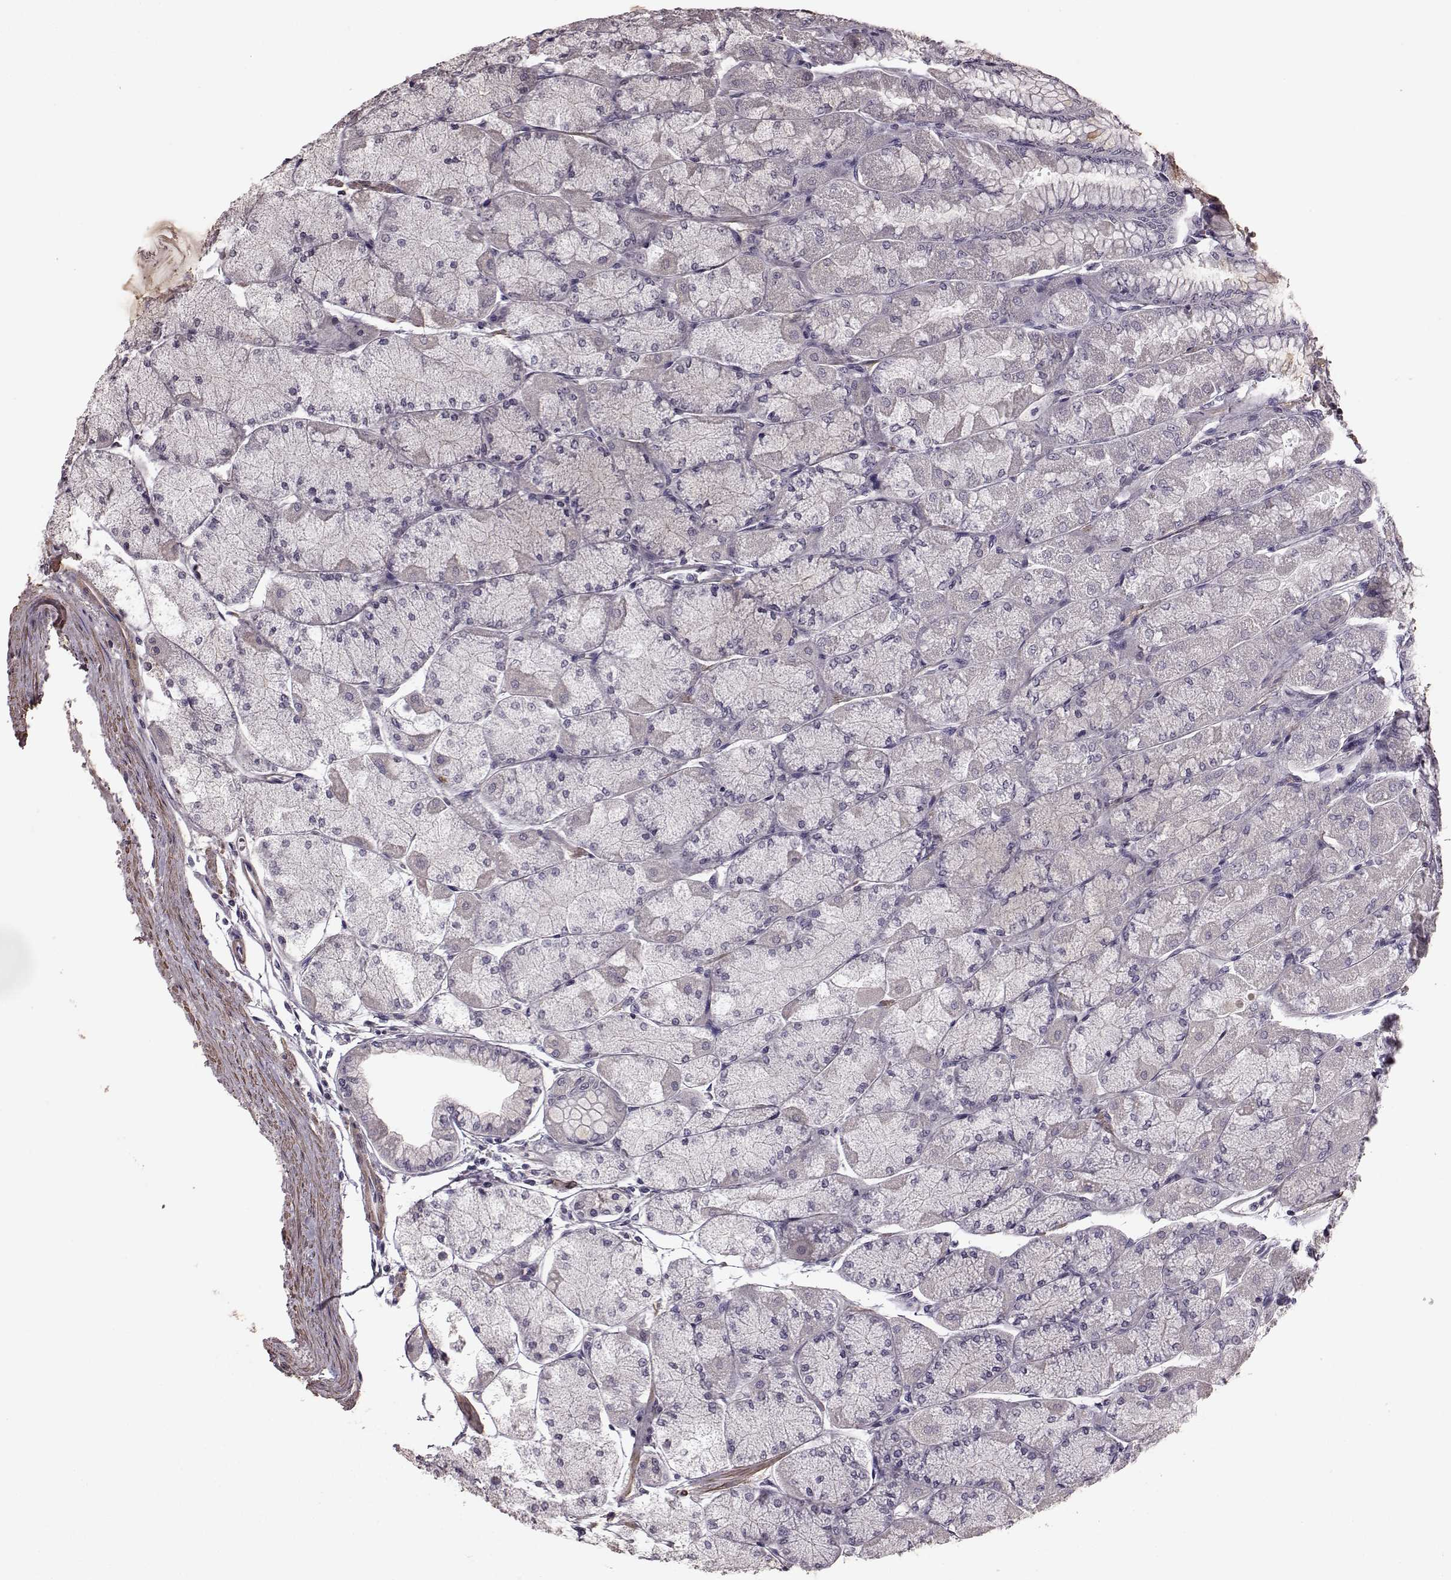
{"staining": {"intensity": "negative", "quantity": "none", "location": "none"}, "tissue": "stomach", "cell_type": "Glandular cells", "image_type": "normal", "snomed": [{"axis": "morphology", "description": "Normal tissue, NOS"}, {"axis": "topography", "description": "Stomach, upper"}], "caption": "Immunohistochemical staining of benign human stomach demonstrates no significant expression in glandular cells.", "gene": "SLCO3A1", "patient": {"sex": "male", "age": 60}}